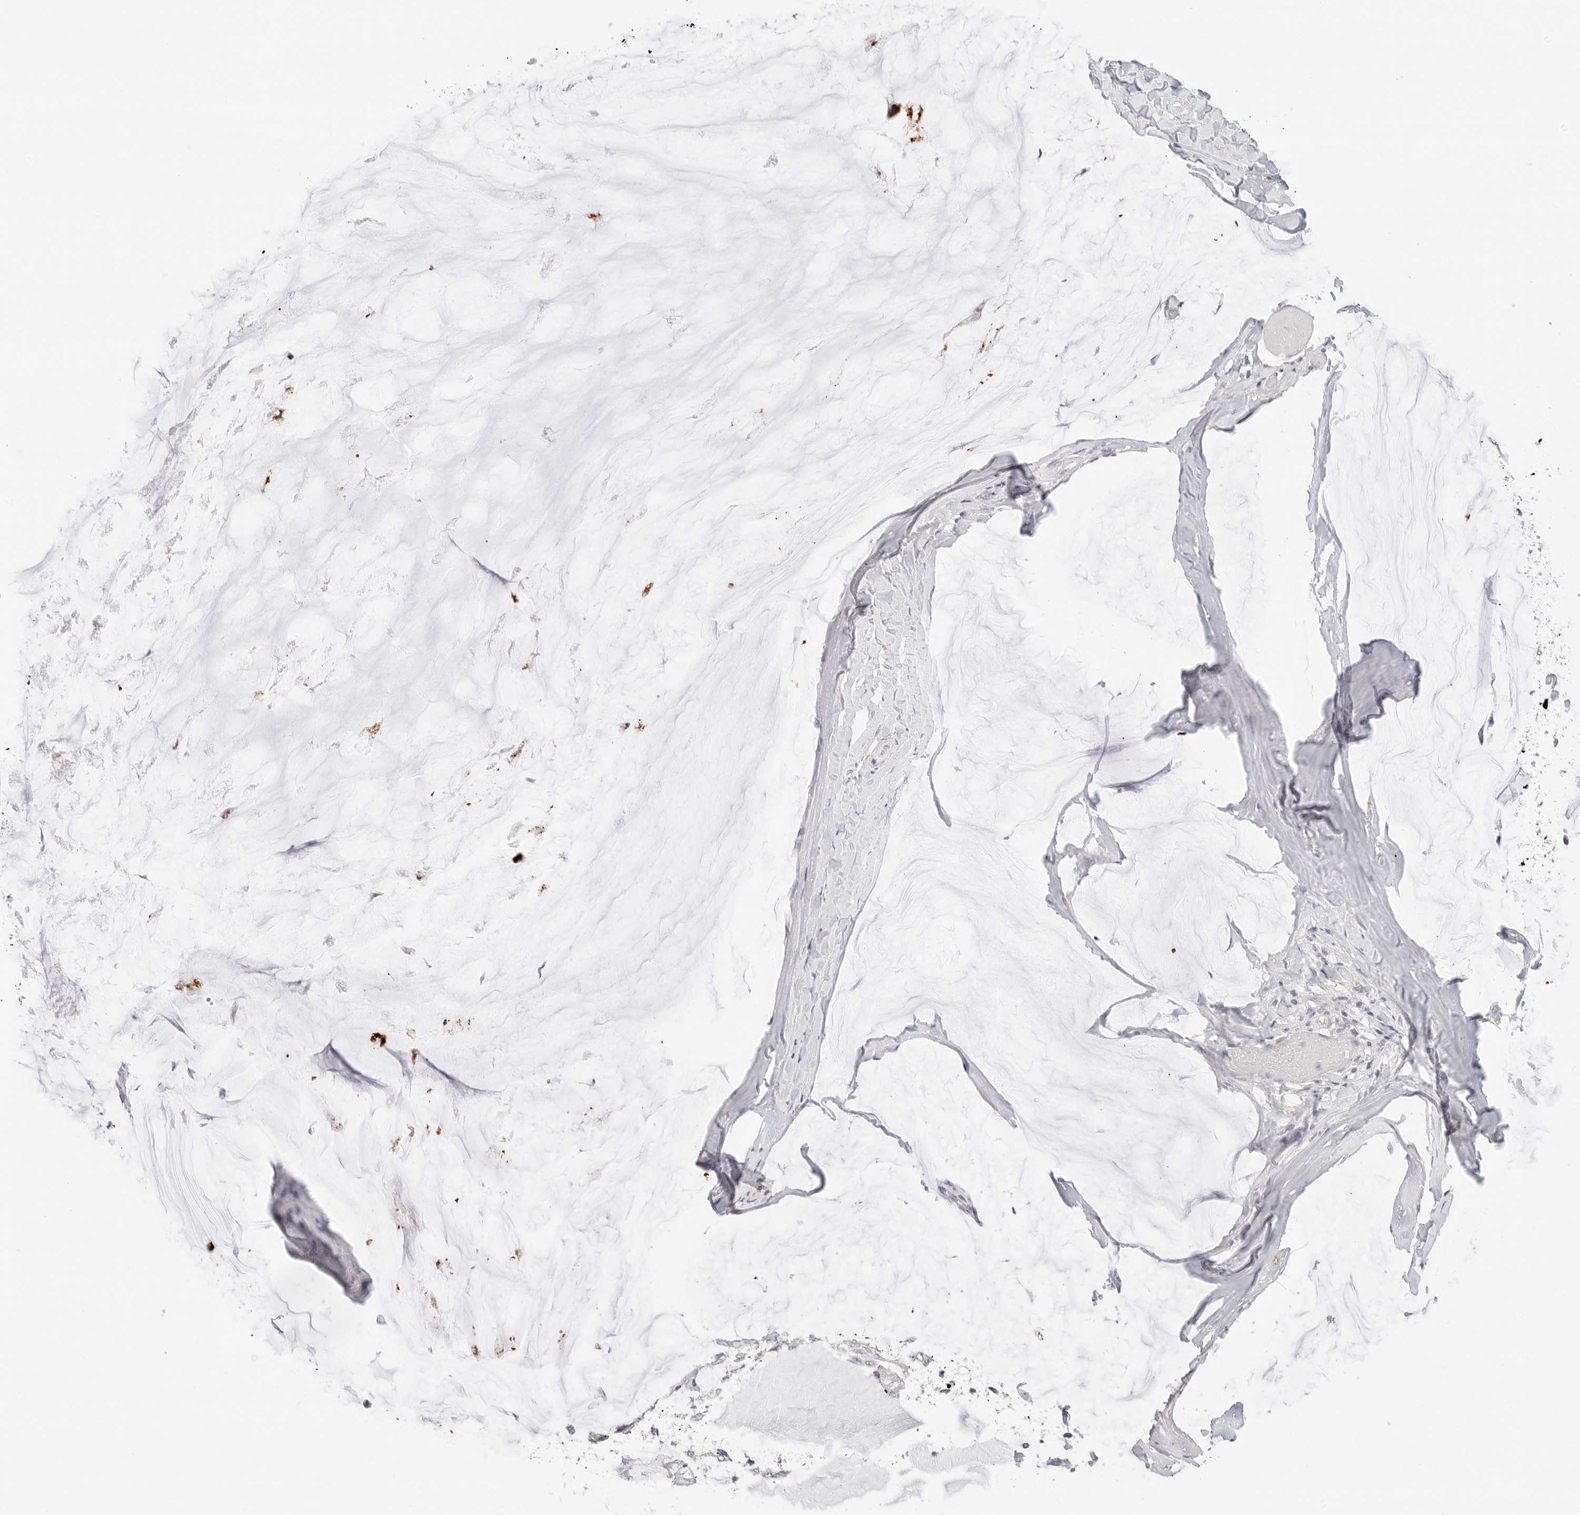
{"staining": {"intensity": "negative", "quantity": "none", "location": "none"}, "tissue": "ovarian cancer", "cell_type": "Tumor cells", "image_type": "cancer", "snomed": [{"axis": "morphology", "description": "Cystadenocarcinoma, mucinous, NOS"}, {"axis": "topography", "description": "Ovary"}], "caption": "DAB (3,3'-diaminobenzidine) immunohistochemical staining of human mucinous cystadenocarcinoma (ovarian) shows no significant positivity in tumor cells.", "gene": "PCDH19", "patient": {"sex": "female", "age": 39}}